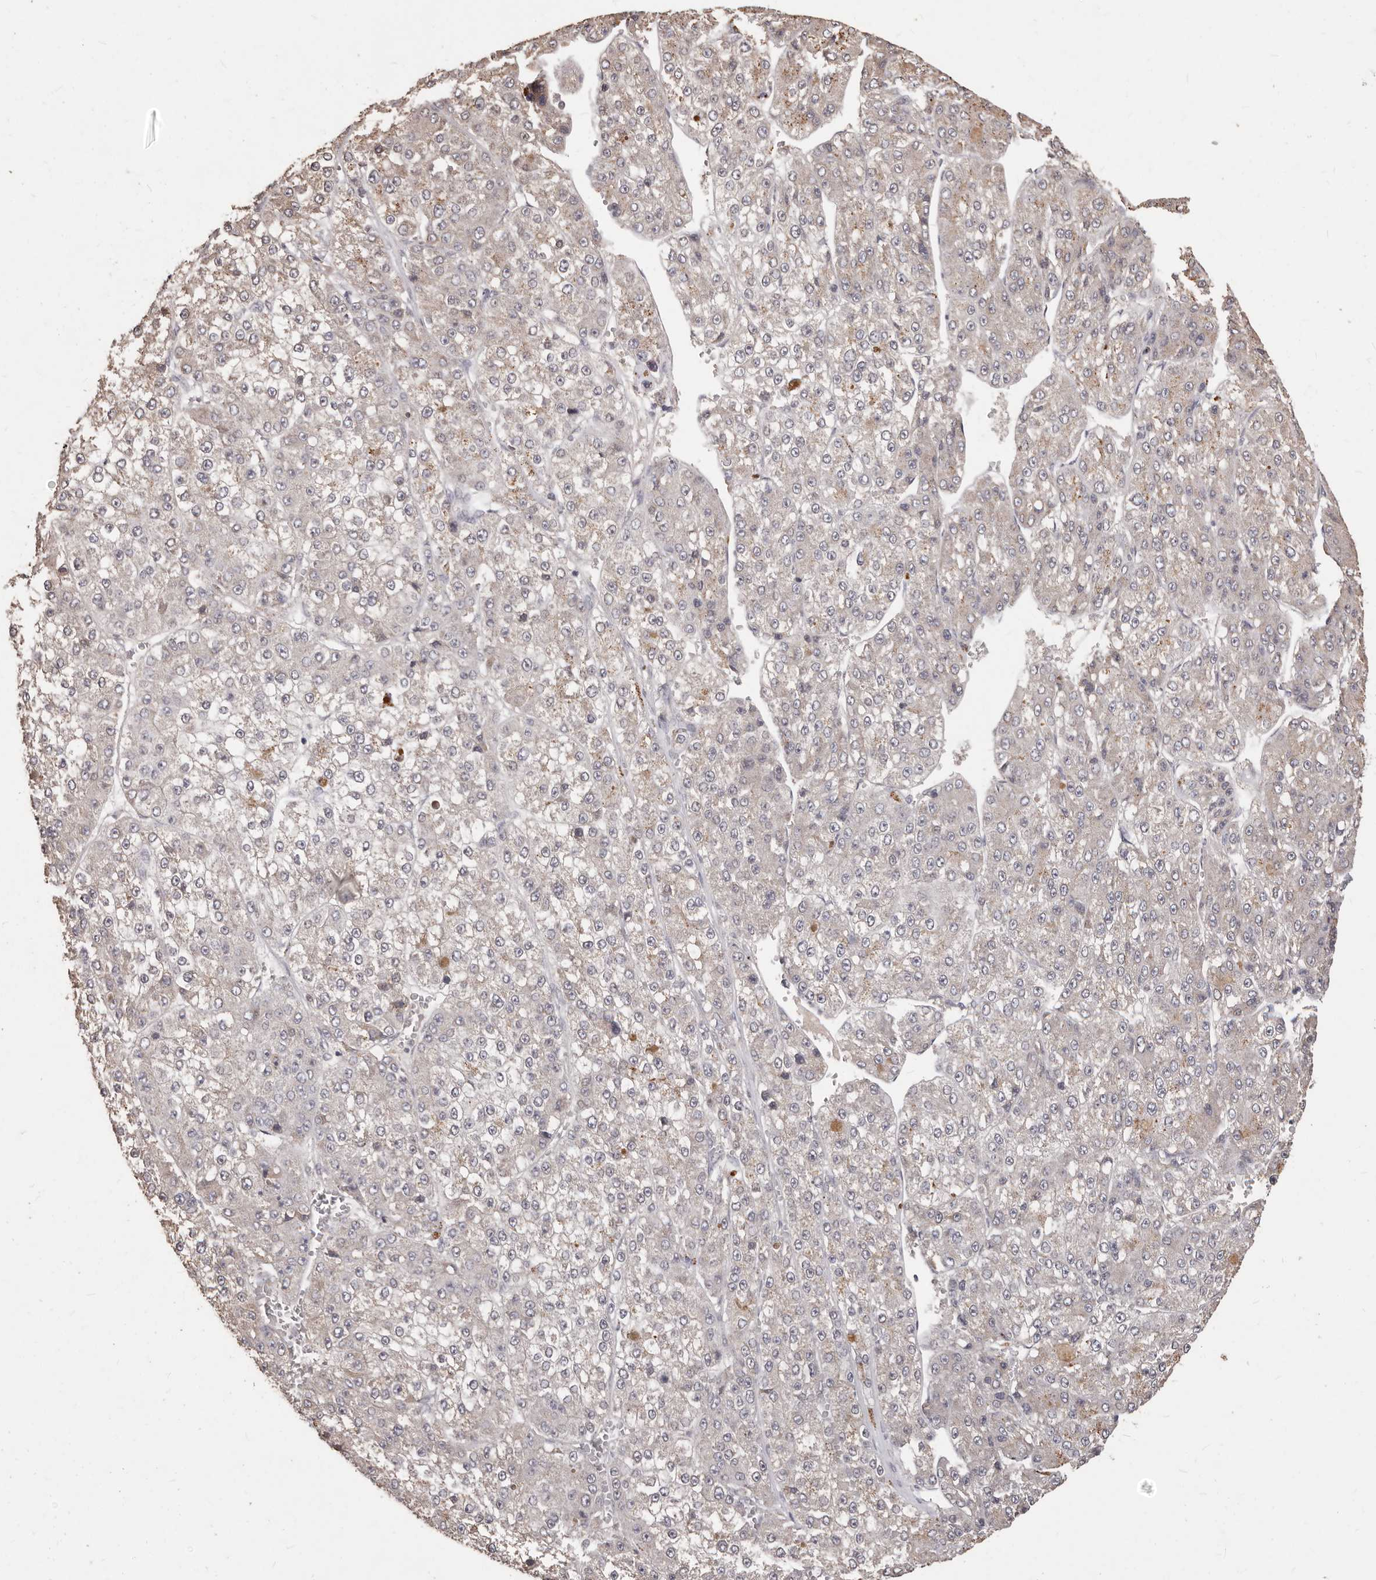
{"staining": {"intensity": "weak", "quantity": "25%-75%", "location": "cytoplasmic/membranous"}, "tissue": "liver cancer", "cell_type": "Tumor cells", "image_type": "cancer", "snomed": [{"axis": "morphology", "description": "Carcinoma, Hepatocellular, NOS"}, {"axis": "topography", "description": "Liver"}], "caption": "Tumor cells exhibit low levels of weak cytoplasmic/membranous expression in about 25%-75% of cells in human liver hepatocellular carcinoma.", "gene": "PRSS27", "patient": {"sex": "female", "age": 73}}